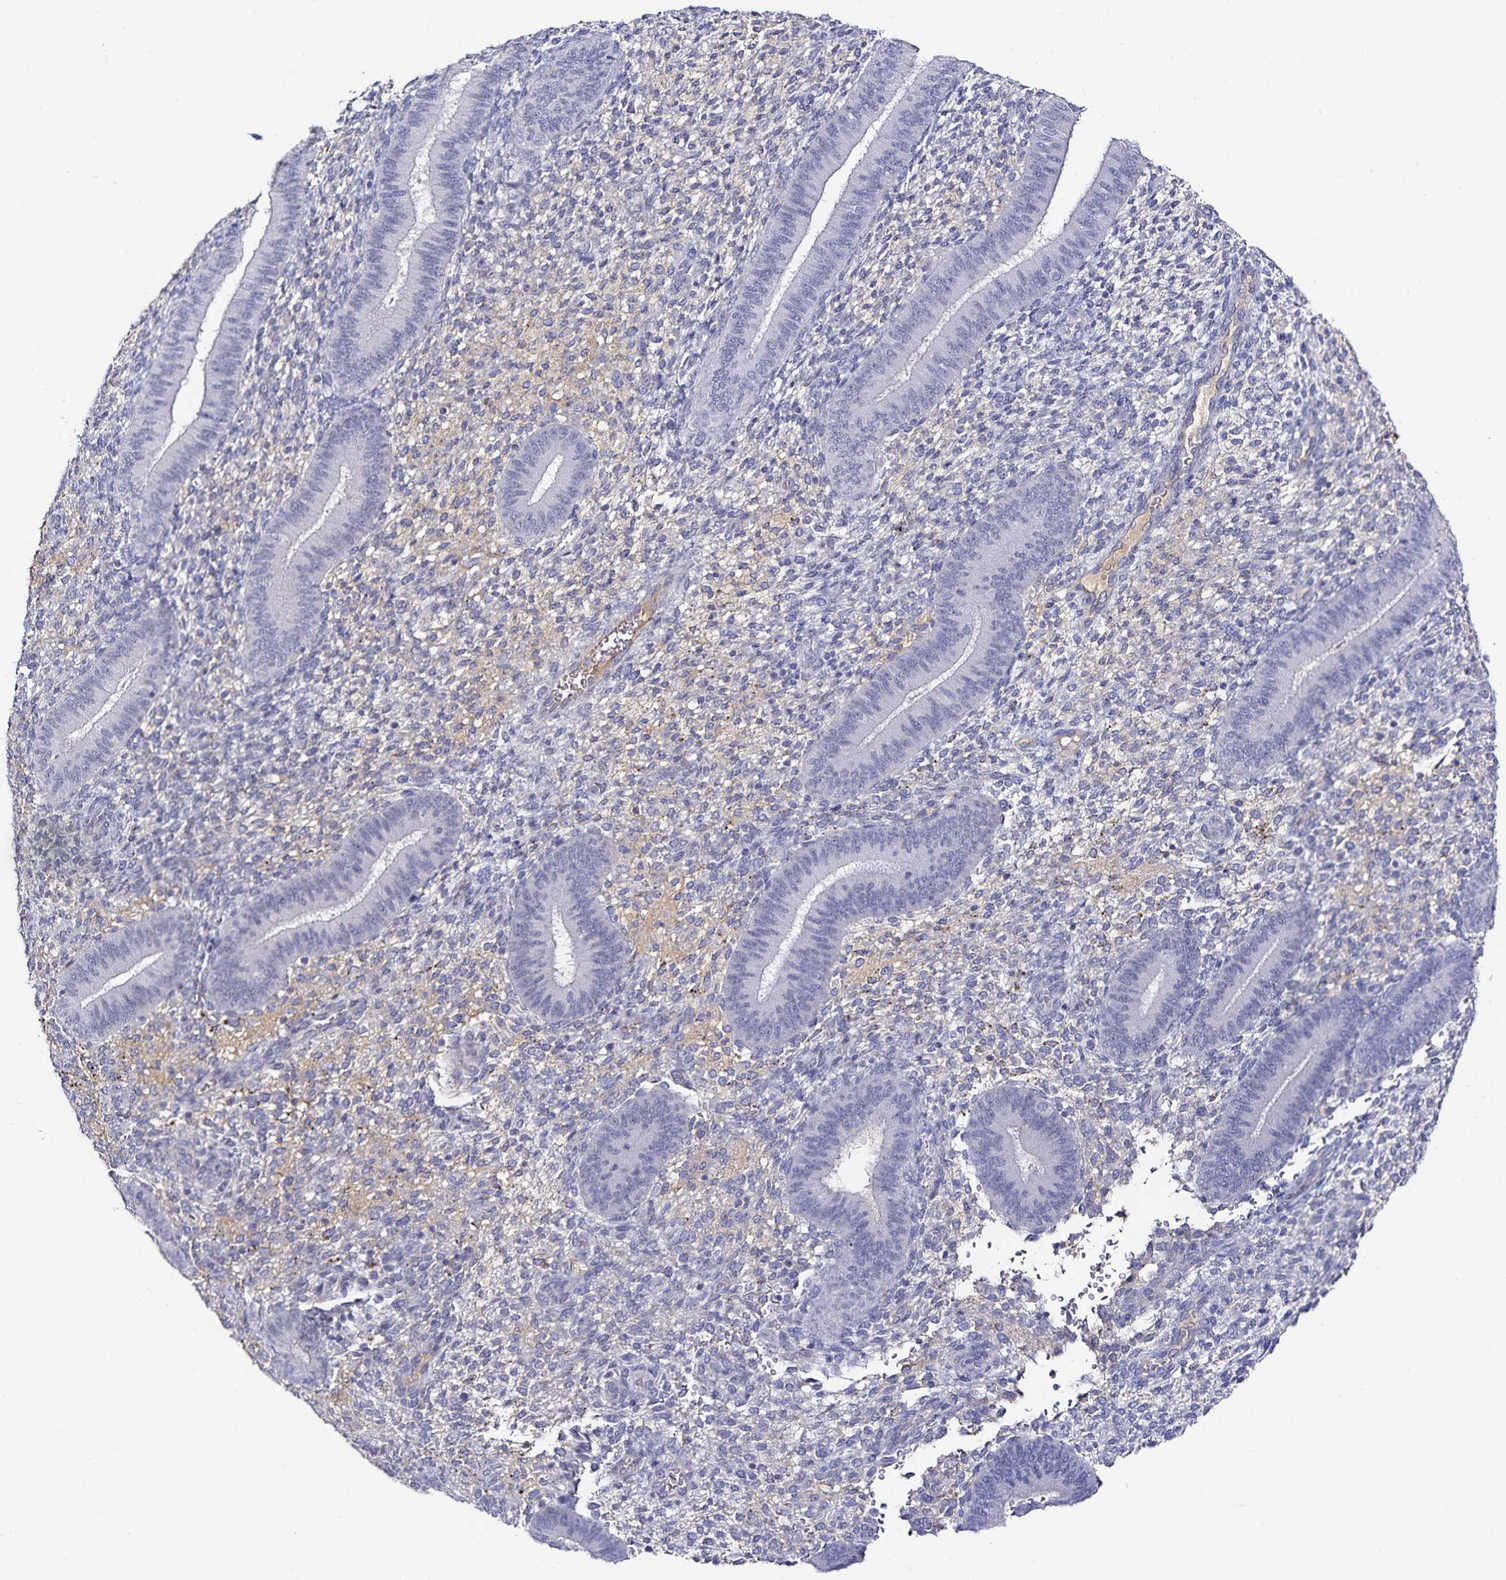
{"staining": {"intensity": "negative", "quantity": "none", "location": "none"}, "tissue": "endometrium", "cell_type": "Cells in endometrial stroma", "image_type": "normal", "snomed": [{"axis": "morphology", "description": "Normal tissue, NOS"}, {"axis": "topography", "description": "Endometrium"}], "caption": "Unremarkable endometrium was stained to show a protein in brown. There is no significant expression in cells in endometrial stroma.", "gene": "TTR", "patient": {"sex": "female", "age": 39}}